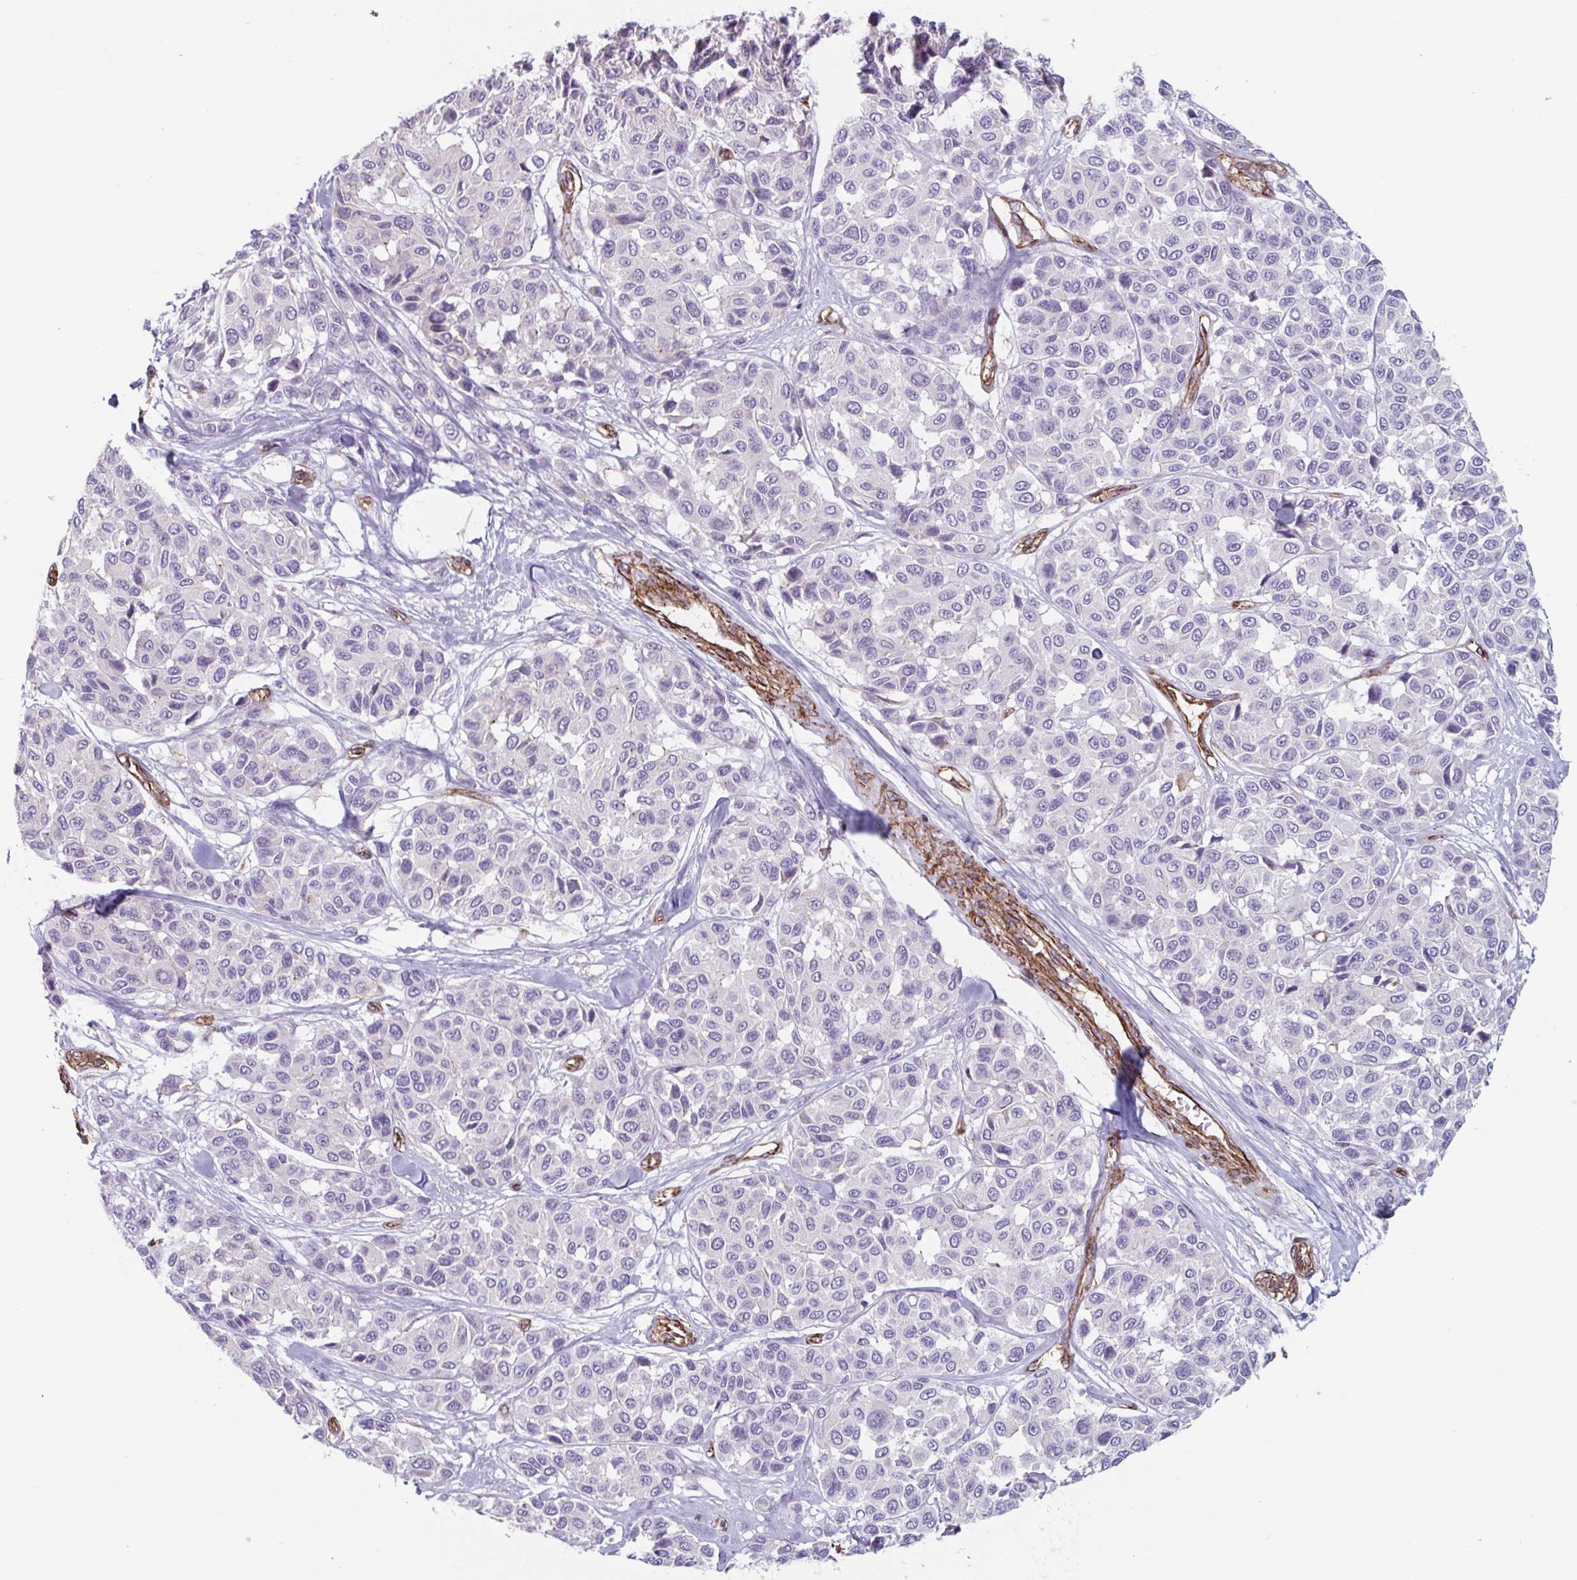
{"staining": {"intensity": "negative", "quantity": "none", "location": "none"}, "tissue": "melanoma", "cell_type": "Tumor cells", "image_type": "cancer", "snomed": [{"axis": "morphology", "description": "Malignant melanoma, NOS"}, {"axis": "topography", "description": "Skin"}], "caption": "IHC histopathology image of melanoma stained for a protein (brown), which exhibits no positivity in tumor cells.", "gene": "CITED4", "patient": {"sex": "female", "age": 66}}